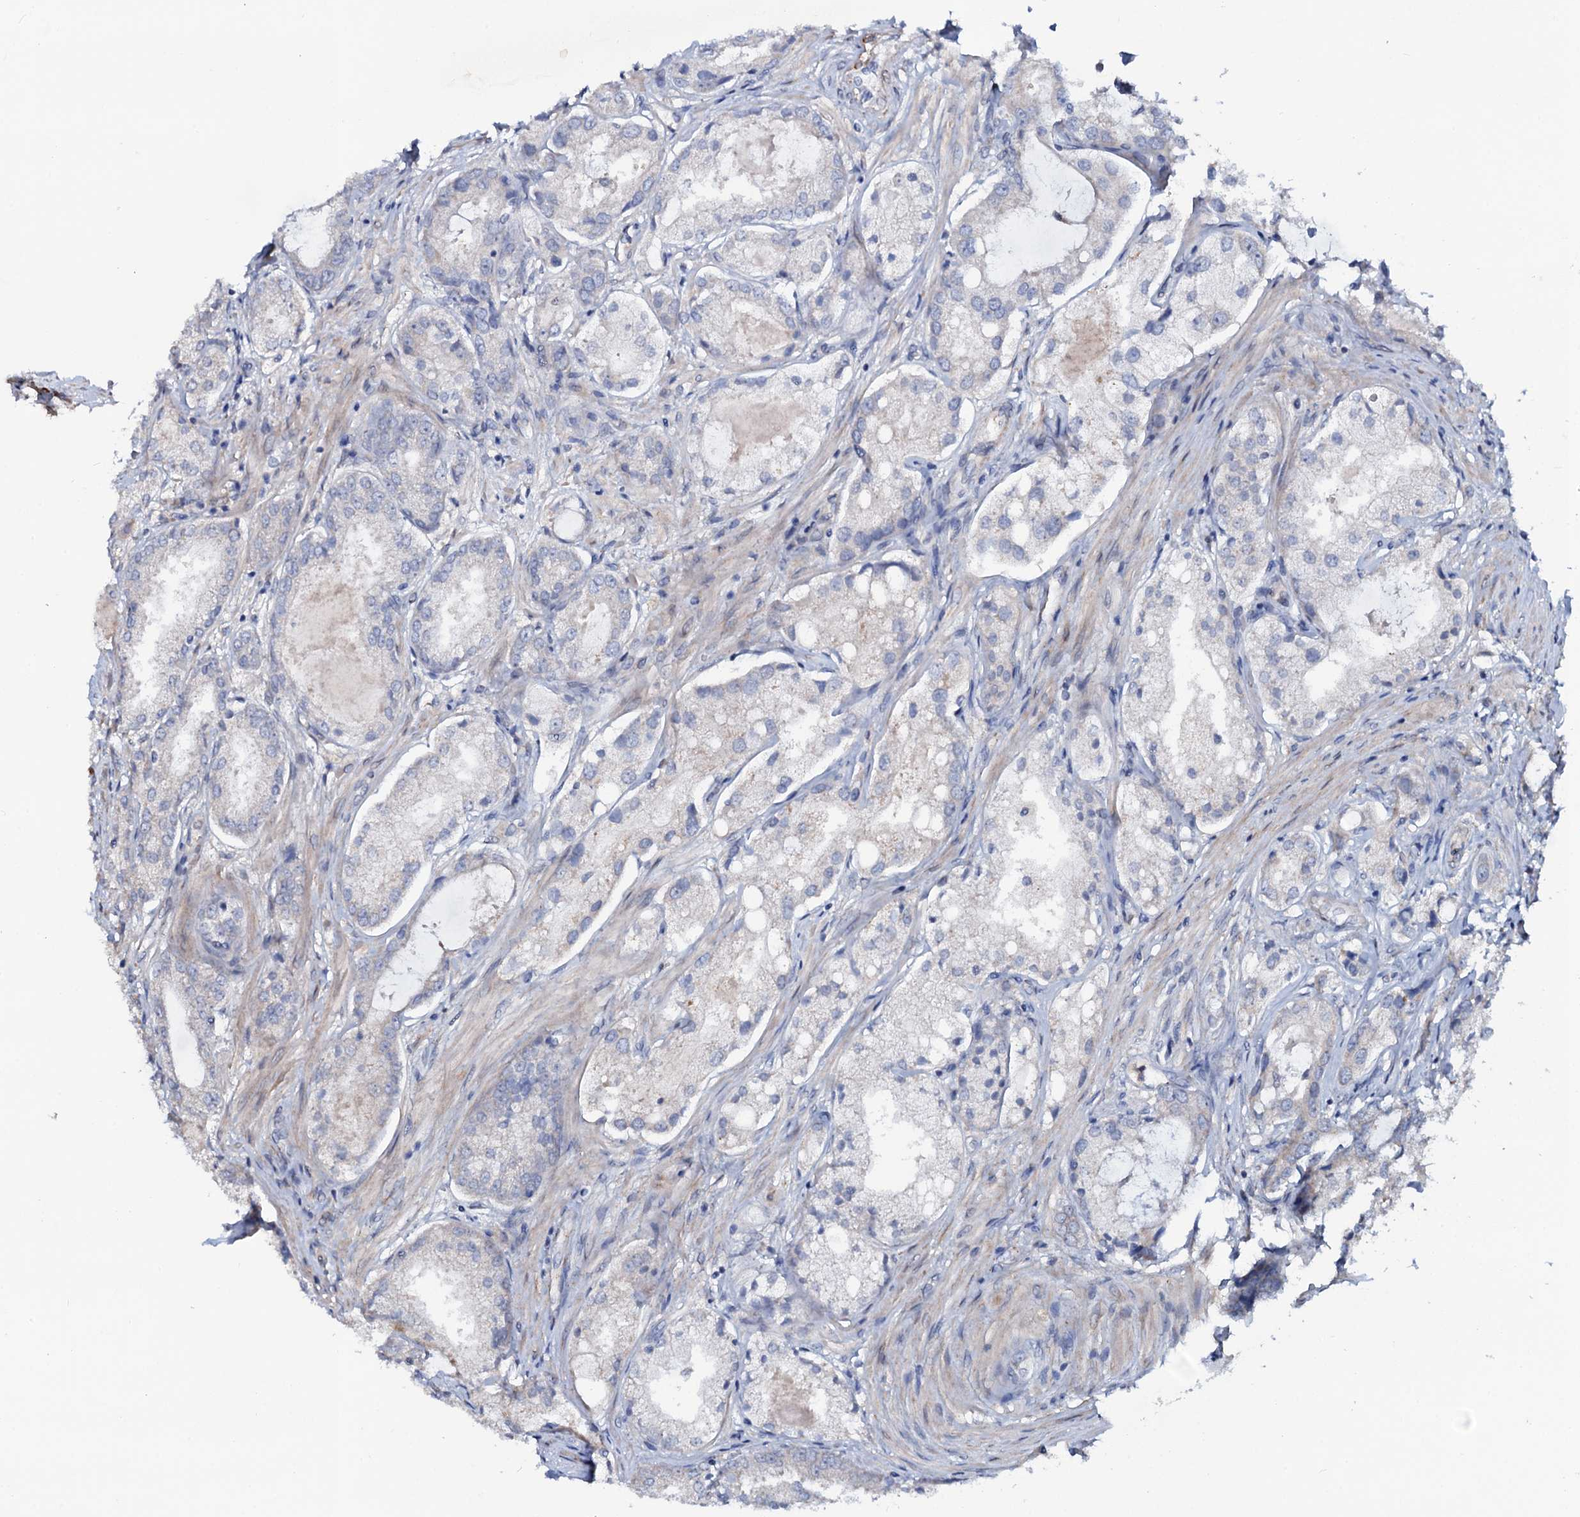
{"staining": {"intensity": "negative", "quantity": "none", "location": "none"}, "tissue": "prostate cancer", "cell_type": "Tumor cells", "image_type": "cancer", "snomed": [{"axis": "morphology", "description": "Adenocarcinoma, Low grade"}, {"axis": "topography", "description": "Prostate"}], "caption": "The IHC photomicrograph has no significant expression in tumor cells of prostate adenocarcinoma (low-grade) tissue.", "gene": "PPP1R3D", "patient": {"sex": "male", "age": 68}}